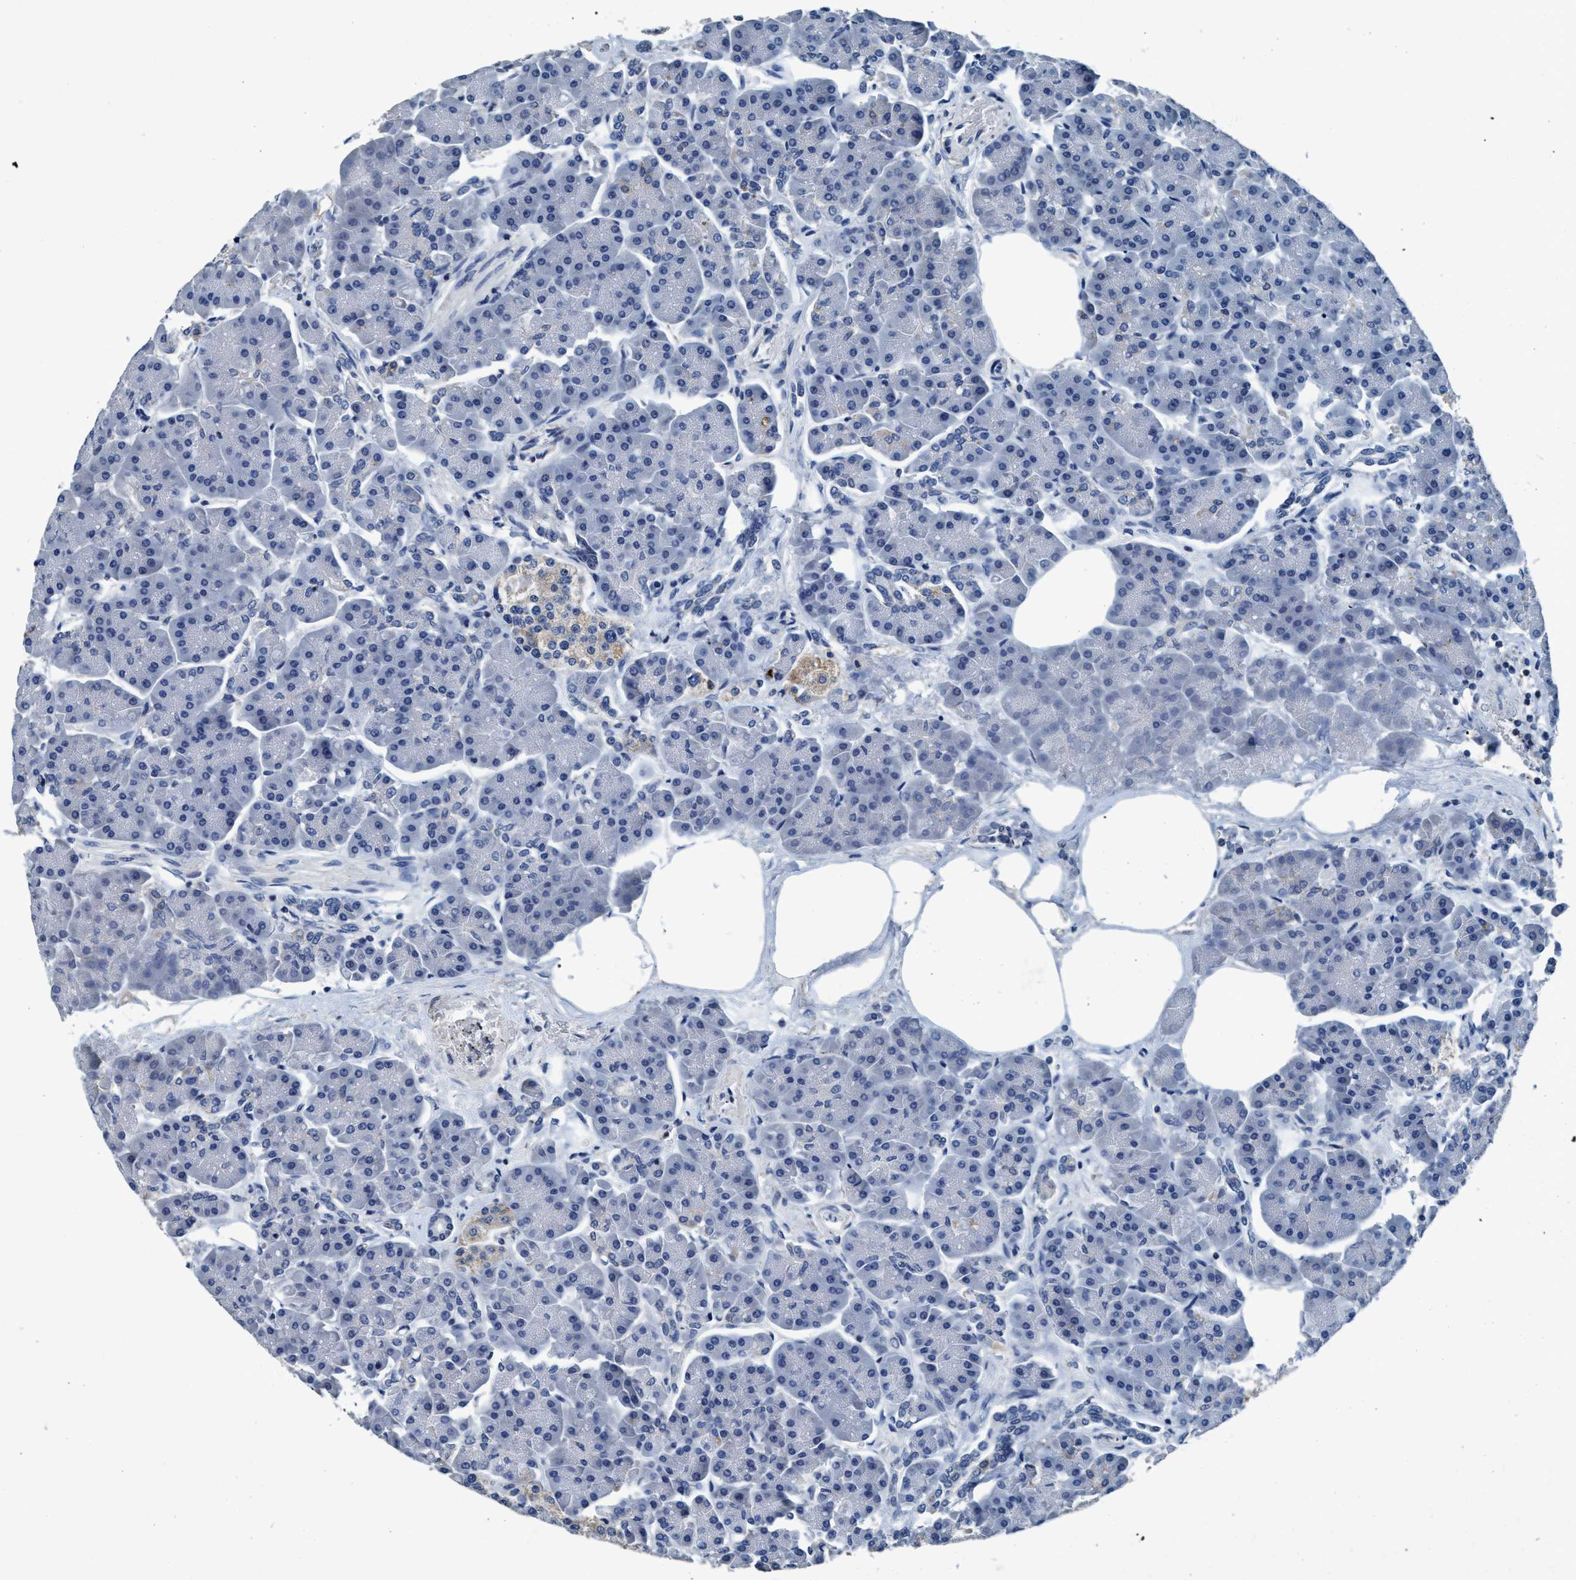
{"staining": {"intensity": "moderate", "quantity": "<25%", "location": "cytoplasmic/membranous"}, "tissue": "pancreas", "cell_type": "Exocrine glandular cells", "image_type": "normal", "snomed": [{"axis": "morphology", "description": "Normal tissue, NOS"}, {"axis": "topography", "description": "Pancreas"}], "caption": "Immunohistochemical staining of normal human pancreas reveals moderate cytoplasmic/membranous protein positivity in approximately <25% of exocrine glandular cells.", "gene": "ANKFN1", "patient": {"sex": "female", "age": 70}}